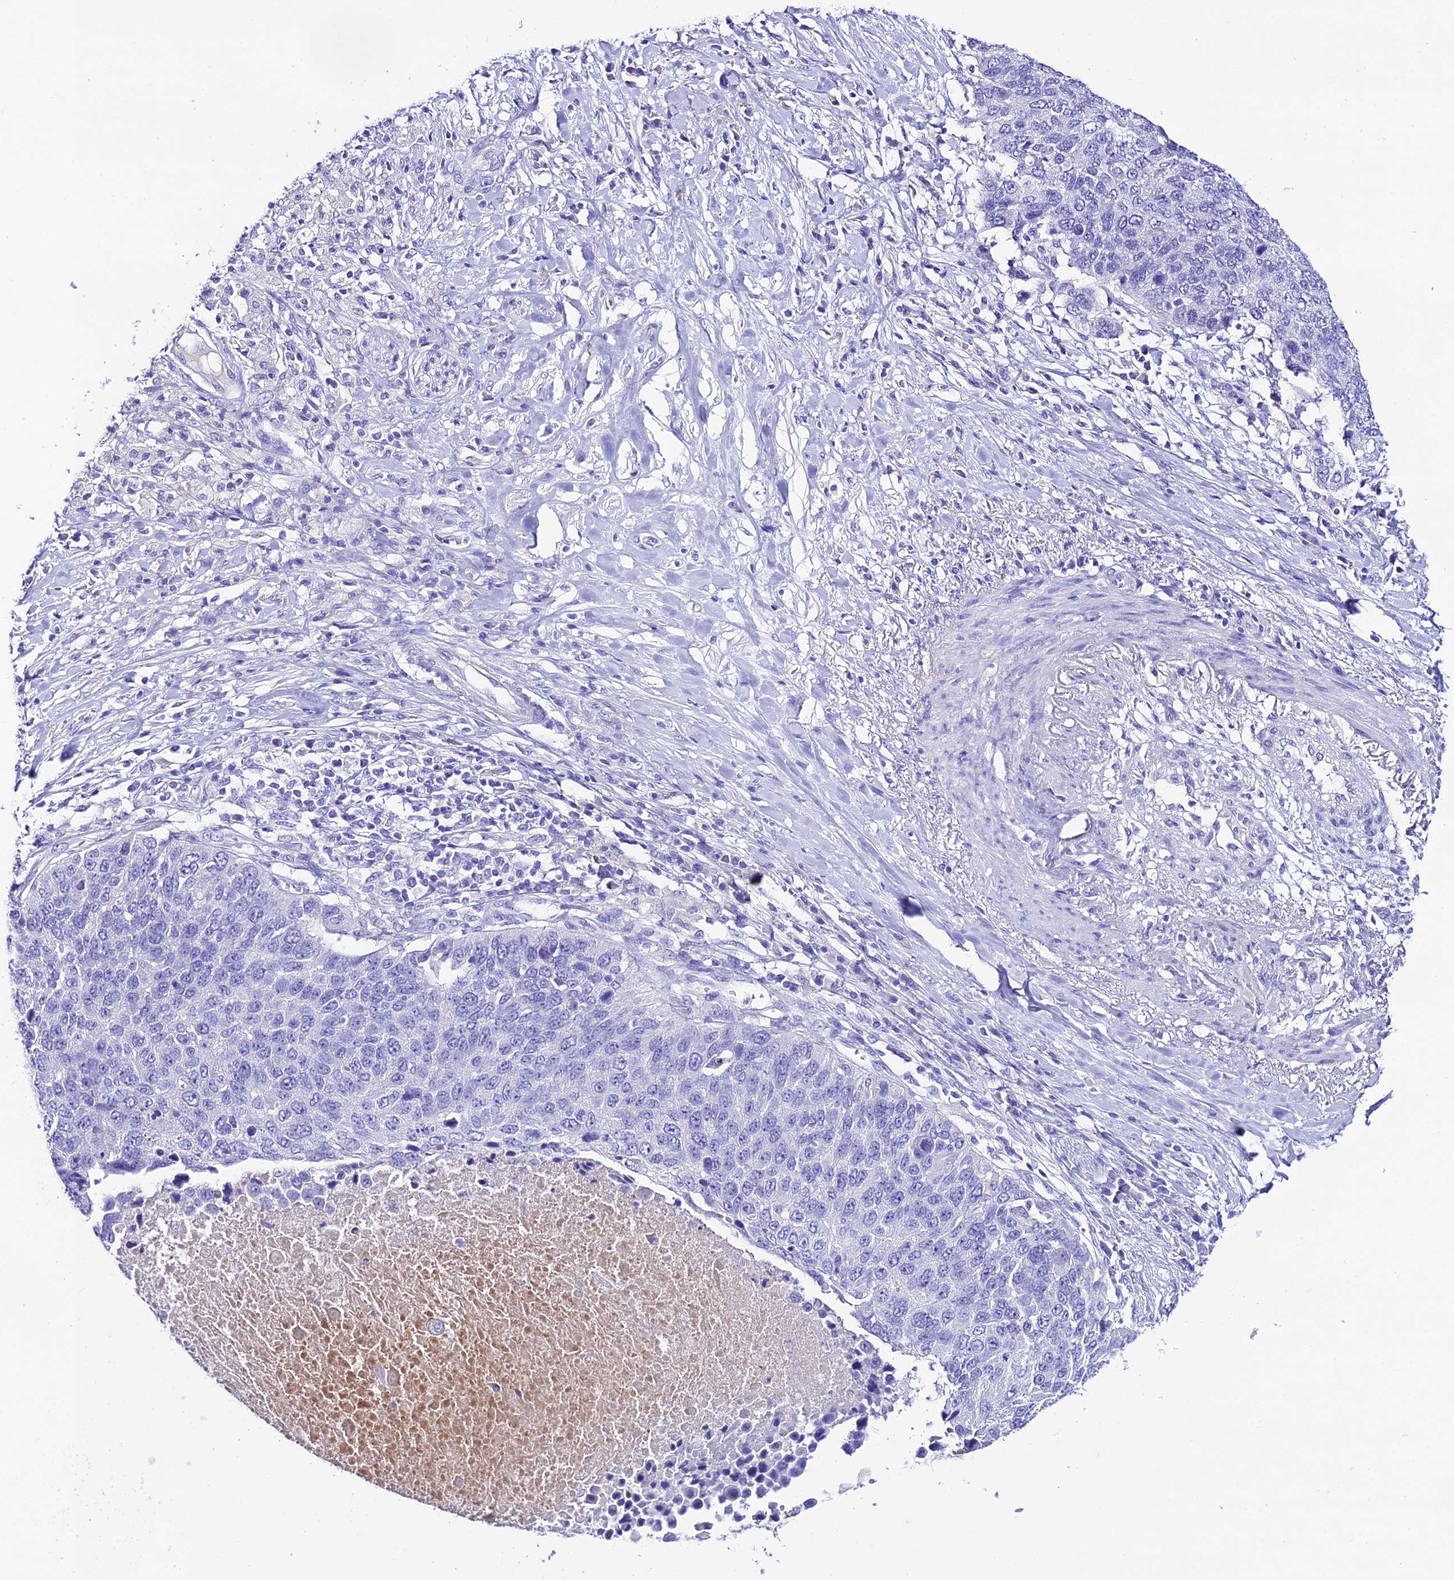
{"staining": {"intensity": "negative", "quantity": "none", "location": "none"}, "tissue": "lung cancer", "cell_type": "Tumor cells", "image_type": "cancer", "snomed": [{"axis": "morphology", "description": "Normal tissue, NOS"}, {"axis": "morphology", "description": "Squamous cell carcinoma, NOS"}, {"axis": "topography", "description": "Lymph node"}, {"axis": "topography", "description": "Lung"}], "caption": "DAB immunohistochemical staining of squamous cell carcinoma (lung) demonstrates no significant staining in tumor cells. Brightfield microscopy of IHC stained with DAB (brown) and hematoxylin (blue), captured at high magnification.", "gene": "NLRP6", "patient": {"sex": "male", "age": 66}}